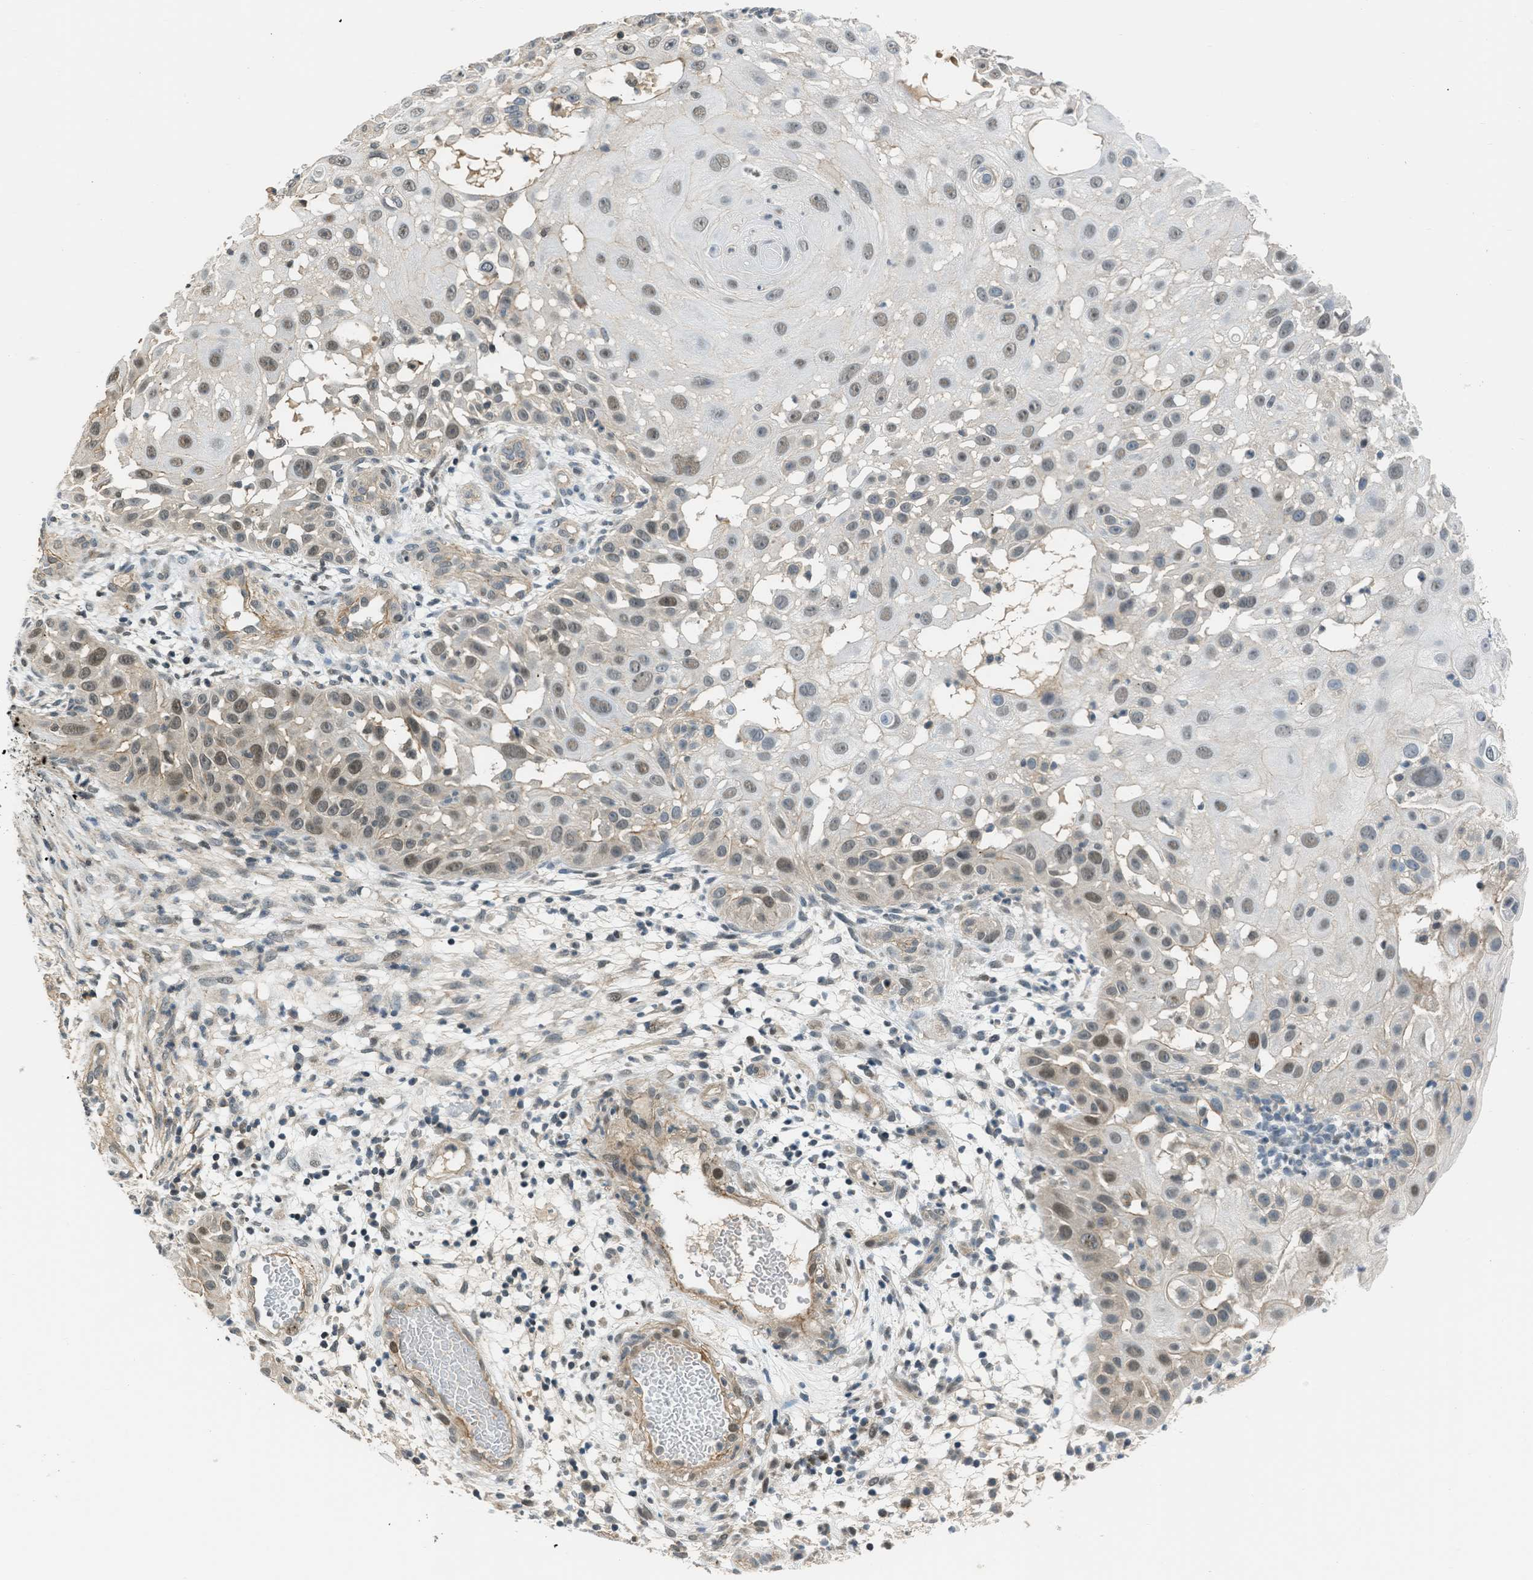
{"staining": {"intensity": "weak", "quantity": ">75%", "location": "nuclear"}, "tissue": "skin cancer", "cell_type": "Tumor cells", "image_type": "cancer", "snomed": [{"axis": "morphology", "description": "Squamous cell carcinoma, NOS"}, {"axis": "topography", "description": "Skin"}], "caption": "About >75% of tumor cells in skin cancer show weak nuclear protein expression as visualized by brown immunohistochemical staining.", "gene": "TTBK2", "patient": {"sex": "female", "age": 44}}